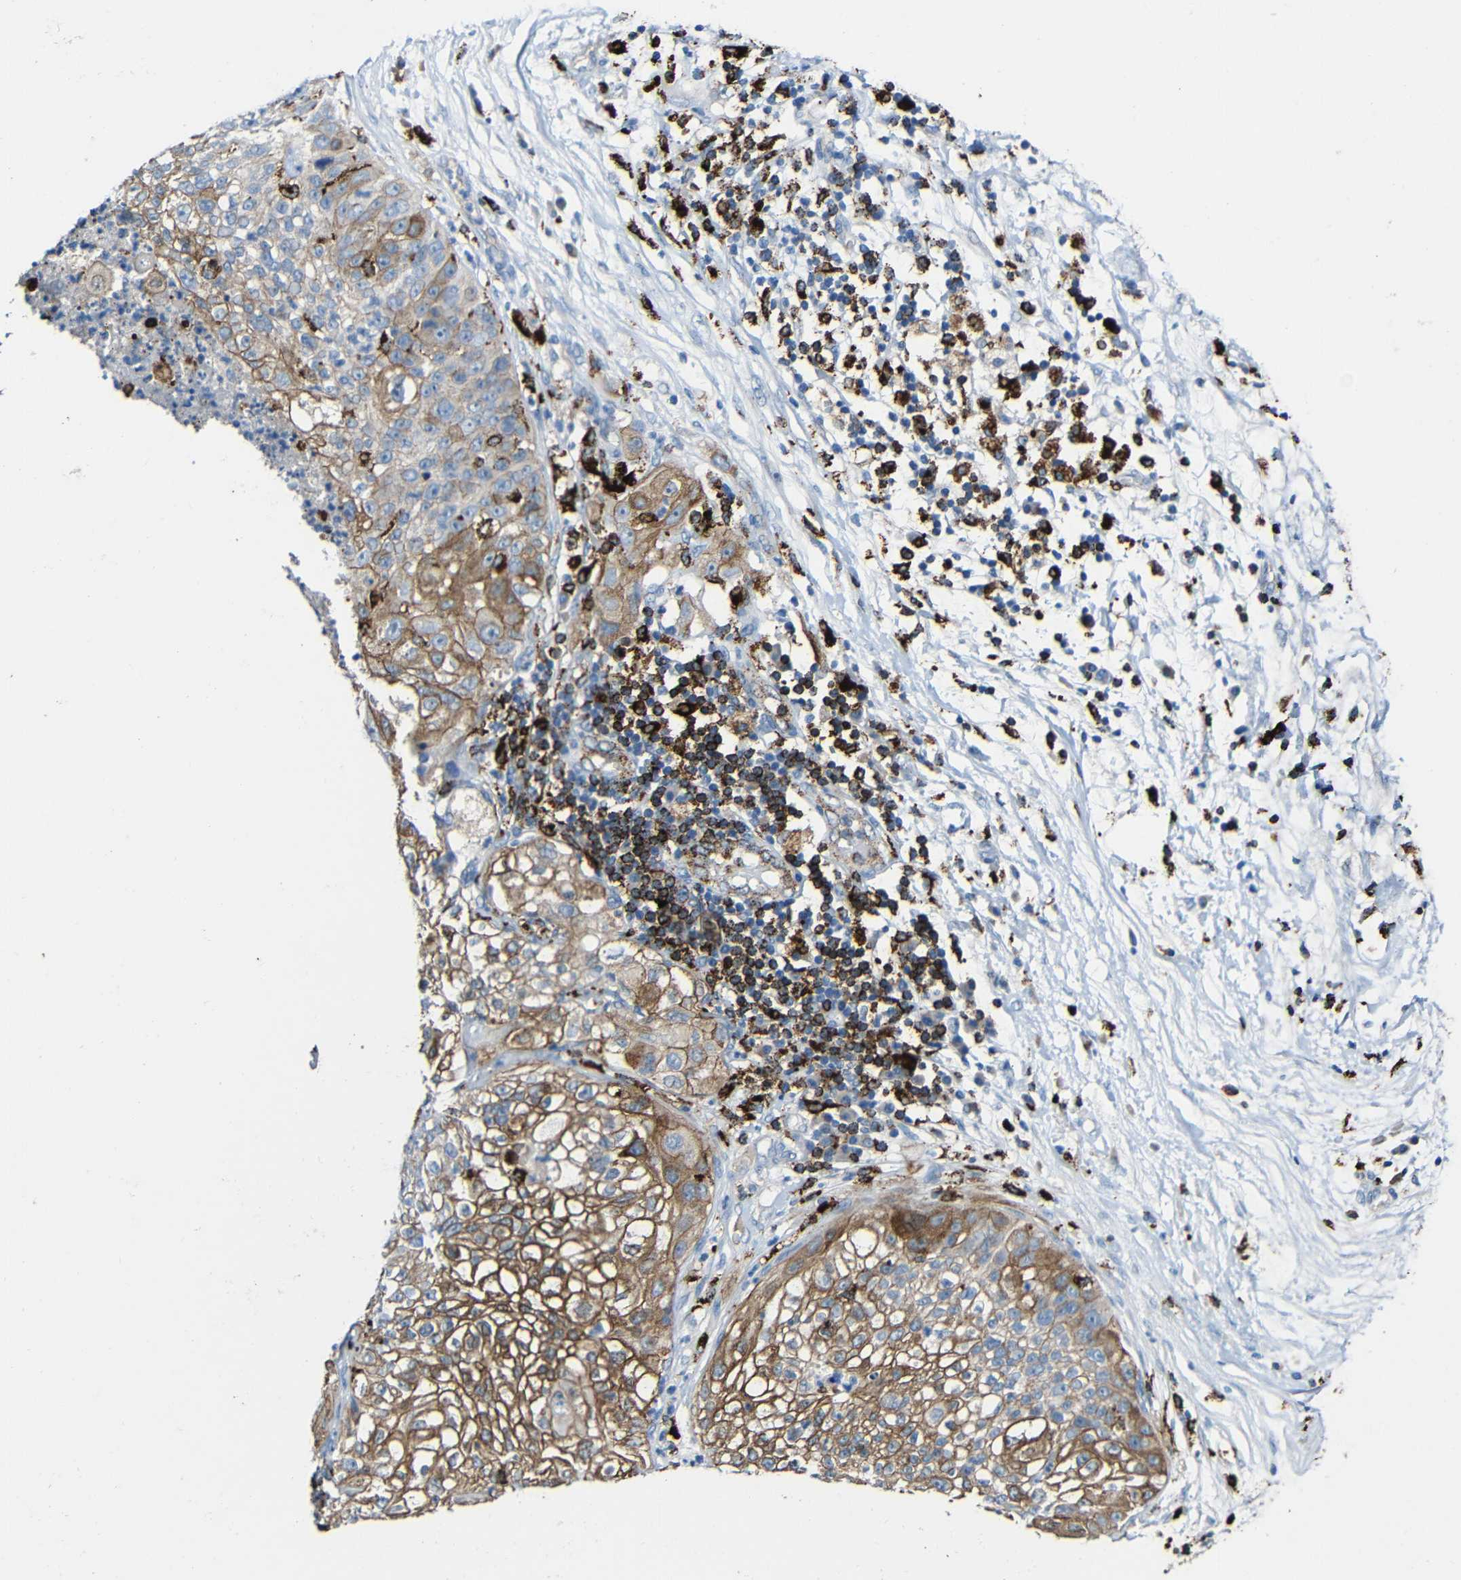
{"staining": {"intensity": "moderate", "quantity": ">75%", "location": "cytoplasmic/membranous"}, "tissue": "lung cancer", "cell_type": "Tumor cells", "image_type": "cancer", "snomed": [{"axis": "morphology", "description": "Inflammation, NOS"}, {"axis": "morphology", "description": "Squamous cell carcinoma, NOS"}, {"axis": "topography", "description": "Lymph node"}, {"axis": "topography", "description": "Soft tissue"}, {"axis": "topography", "description": "Lung"}], "caption": "Lung squamous cell carcinoma stained with a brown dye demonstrates moderate cytoplasmic/membranous positive staining in approximately >75% of tumor cells.", "gene": "HLA-DMA", "patient": {"sex": "male", "age": 66}}